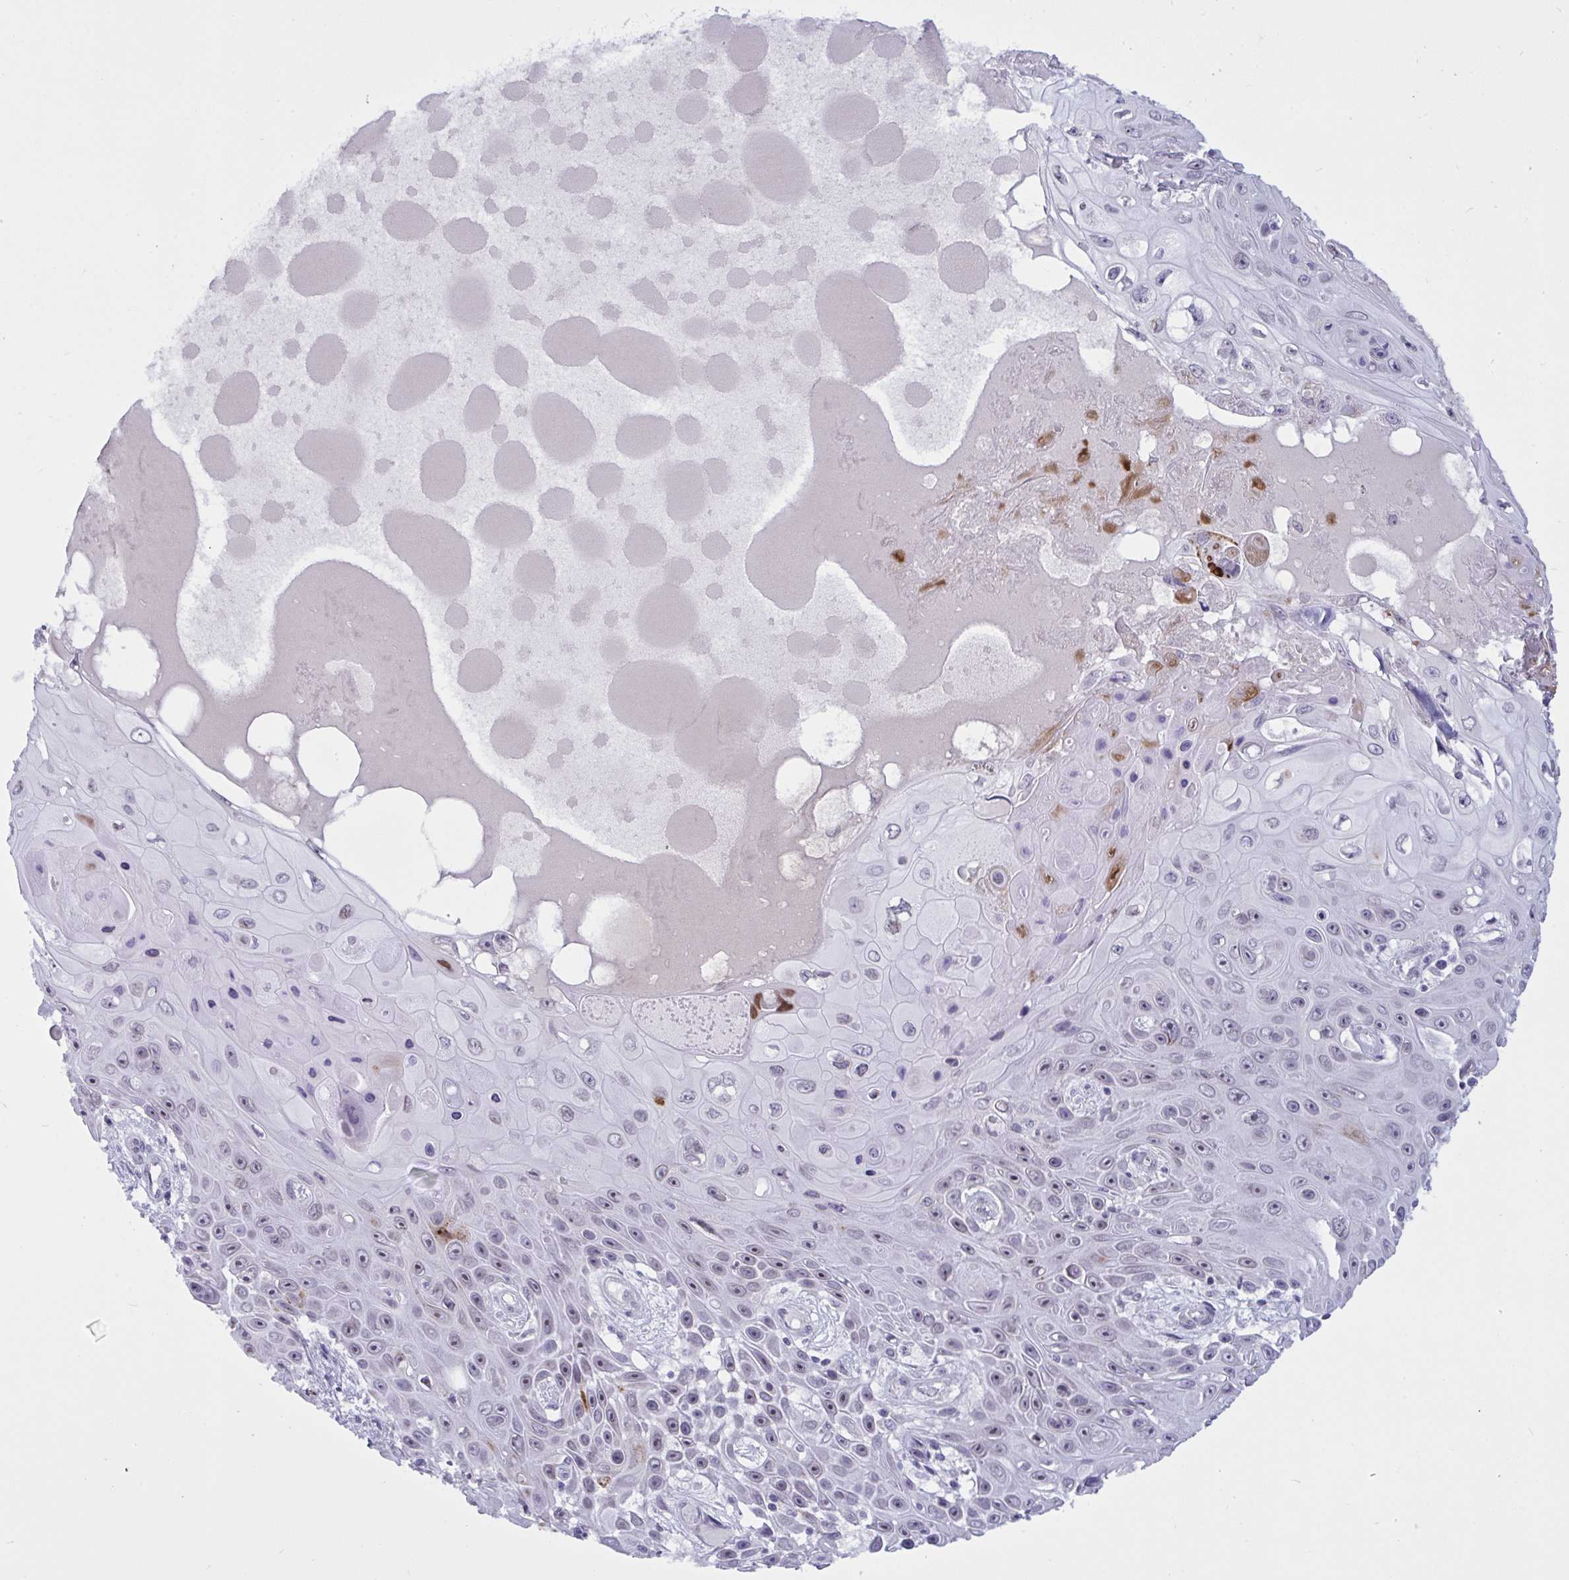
{"staining": {"intensity": "moderate", "quantity": "<25%", "location": "cytoplasmic/membranous"}, "tissue": "skin cancer", "cell_type": "Tumor cells", "image_type": "cancer", "snomed": [{"axis": "morphology", "description": "Squamous cell carcinoma, NOS"}, {"axis": "topography", "description": "Skin"}], "caption": "Human squamous cell carcinoma (skin) stained with a protein marker reveals moderate staining in tumor cells.", "gene": "DOCK11", "patient": {"sex": "male", "age": 82}}